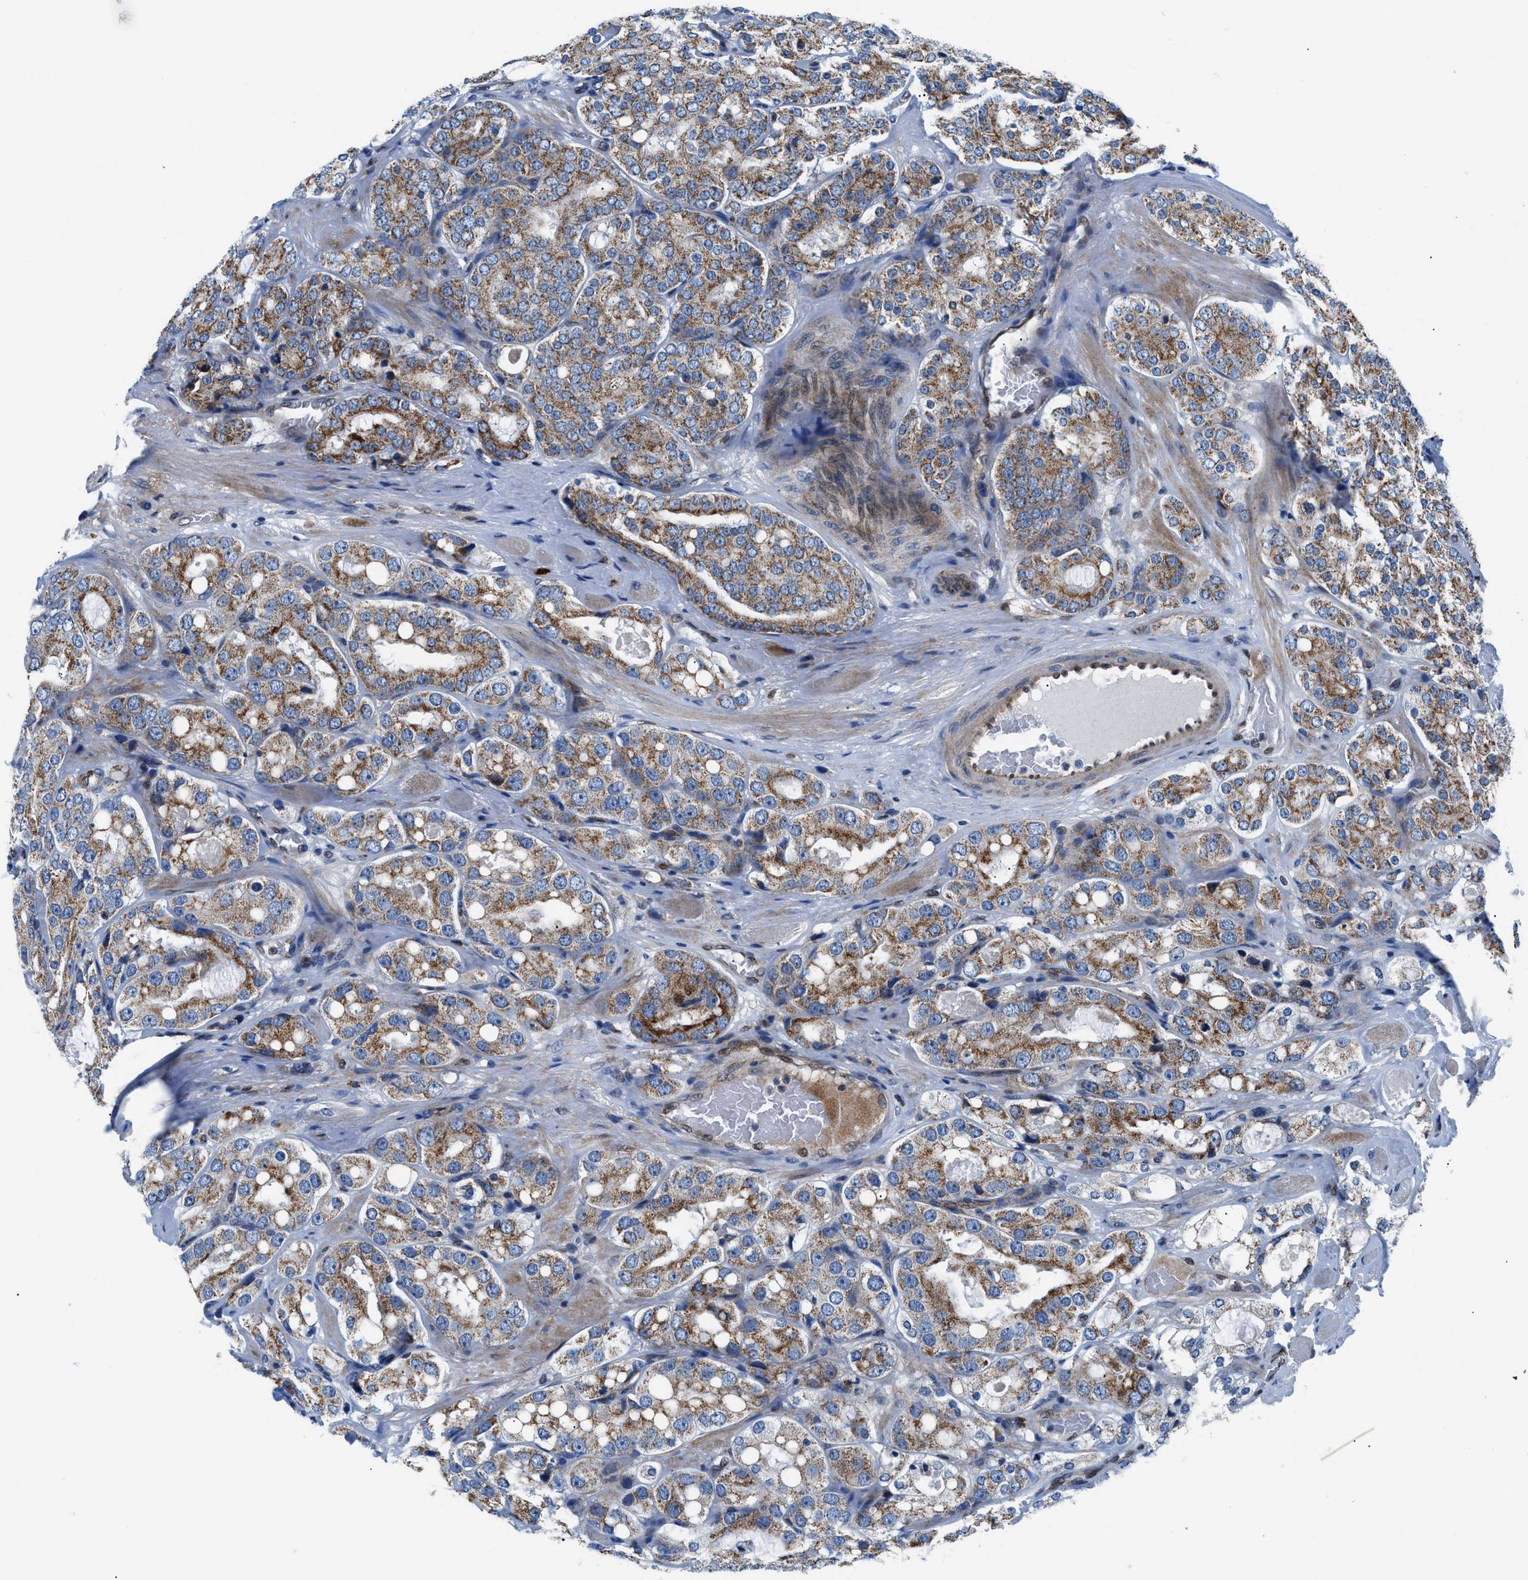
{"staining": {"intensity": "moderate", "quantity": ">75%", "location": "cytoplasmic/membranous"}, "tissue": "prostate cancer", "cell_type": "Tumor cells", "image_type": "cancer", "snomed": [{"axis": "morphology", "description": "Adenocarcinoma, High grade"}, {"axis": "topography", "description": "Prostate"}], "caption": "Immunohistochemical staining of prostate adenocarcinoma (high-grade) displays medium levels of moderate cytoplasmic/membranous protein expression in about >75% of tumor cells.", "gene": "LMO2", "patient": {"sex": "male", "age": 65}}